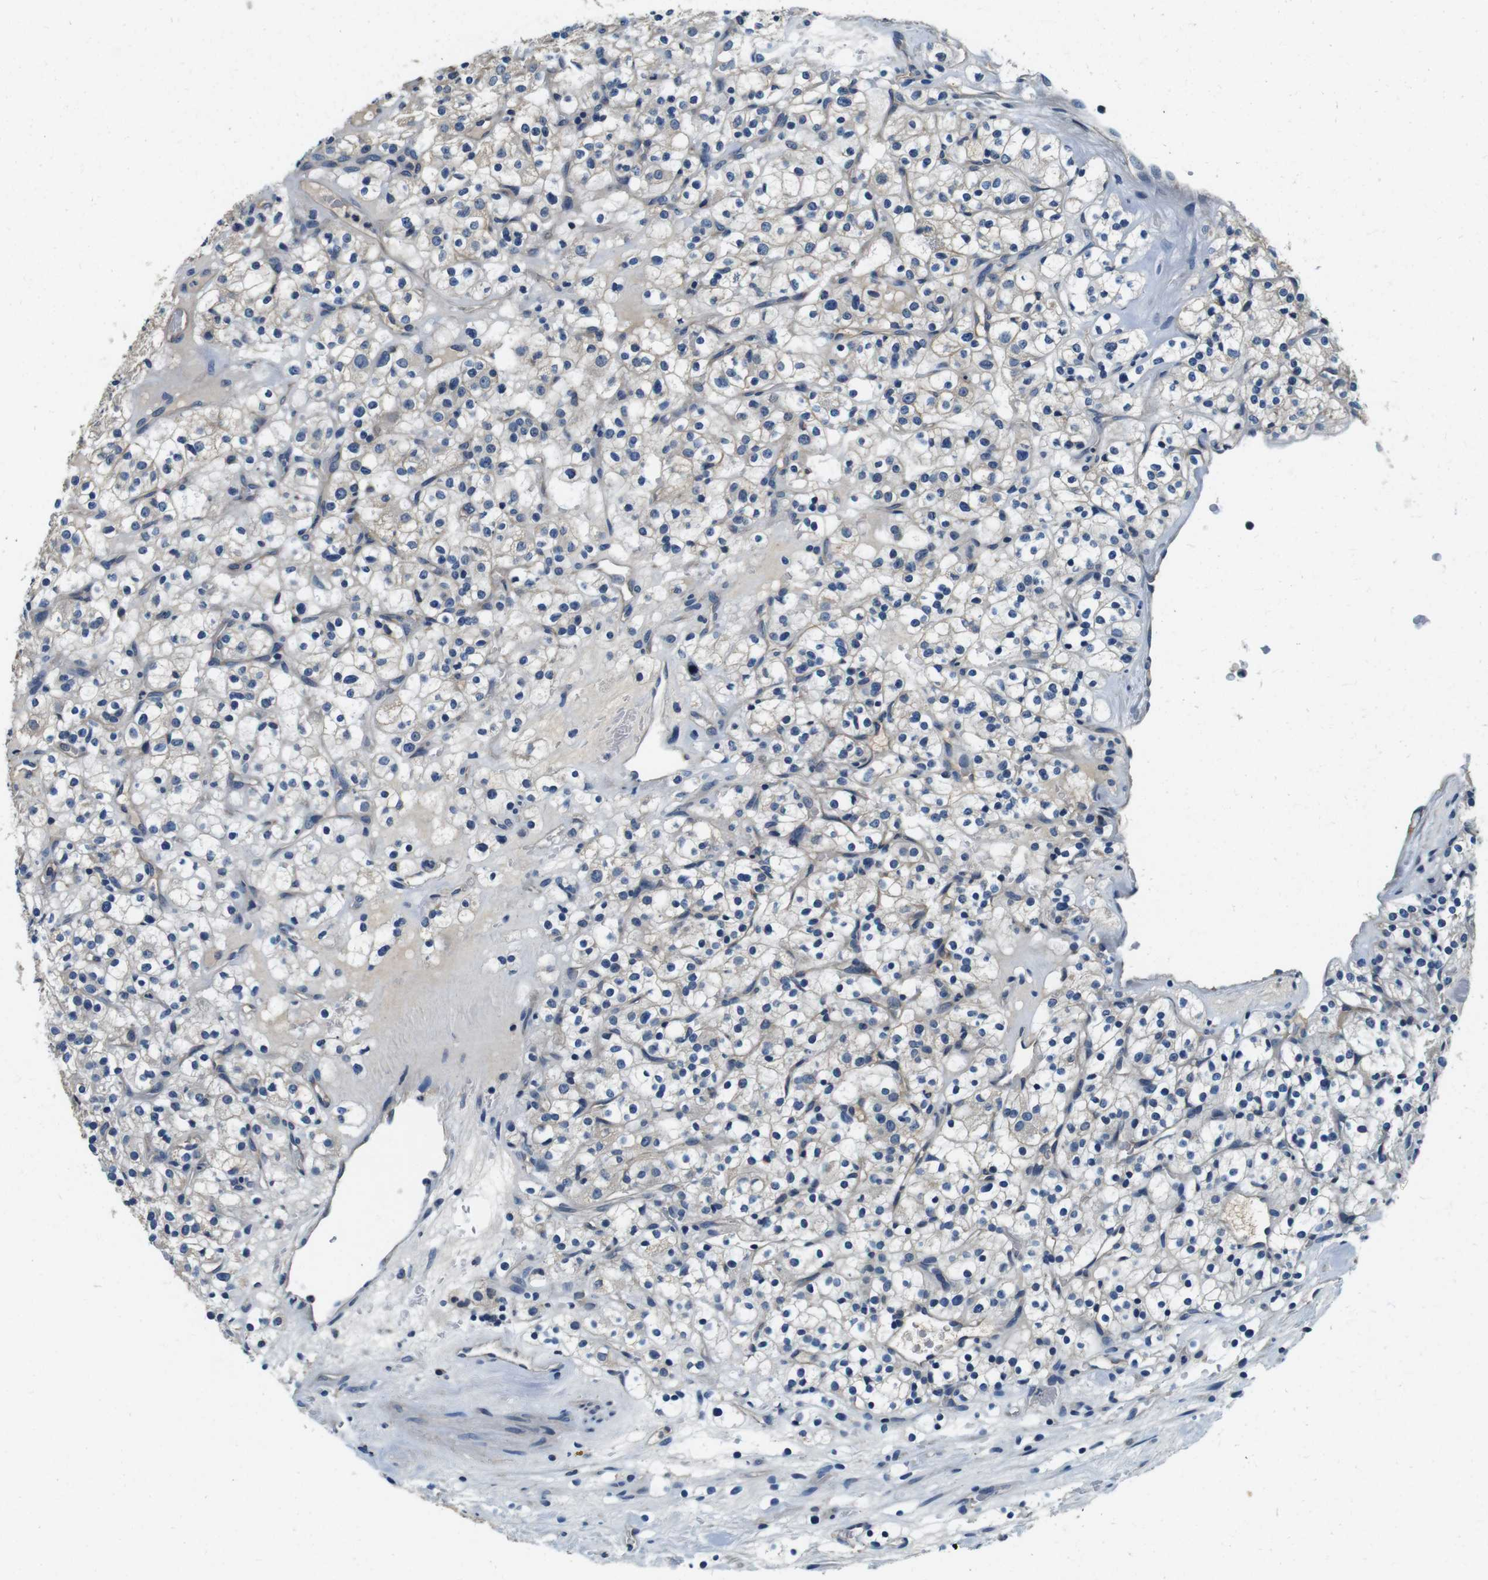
{"staining": {"intensity": "weak", "quantity": "<25%", "location": "cytoplasmic/membranous"}, "tissue": "renal cancer", "cell_type": "Tumor cells", "image_type": "cancer", "snomed": [{"axis": "morphology", "description": "Normal tissue, NOS"}, {"axis": "morphology", "description": "Adenocarcinoma, NOS"}, {"axis": "topography", "description": "Kidney"}], "caption": "Immunohistochemistry (IHC) photomicrograph of neoplastic tissue: human renal adenocarcinoma stained with DAB reveals no significant protein positivity in tumor cells. Nuclei are stained in blue.", "gene": "DTNA", "patient": {"sex": "female", "age": 72}}